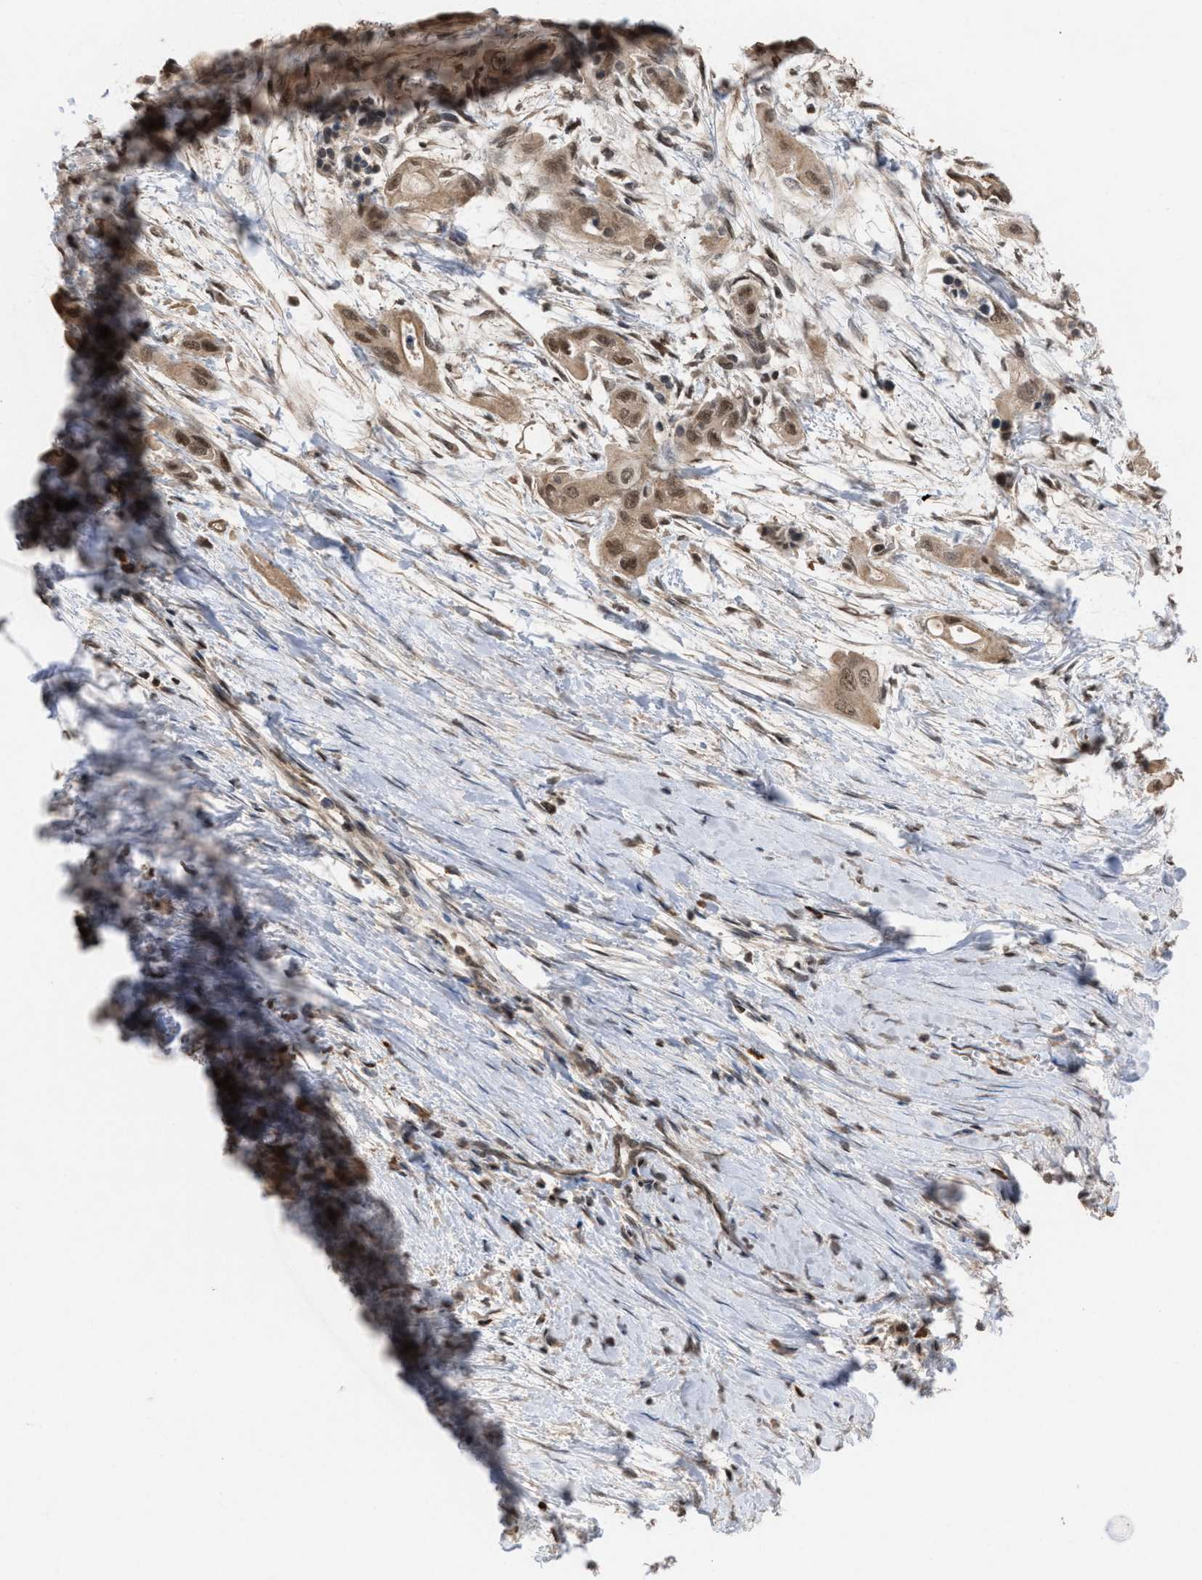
{"staining": {"intensity": "moderate", "quantity": ">75%", "location": "cytoplasmic/membranous,nuclear"}, "tissue": "pancreatic cancer", "cell_type": "Tumor cells", "image_type": "cancer", "snomed": [{"axis": "morphology", "description": "Adenocarcinoma, NOS"}, {"axis": "topography", "description": "Pancreas"}], "caption": "Pancreatic cancer (adenocarcinoma) was stained to show a protein in brown. There is medium levels of moderate cytoplasmic/membranous and nuclear positivity in about >75% of tumor cells.", "gene": "C9orf78", "patient": {"sex": "male", "age": 59}}